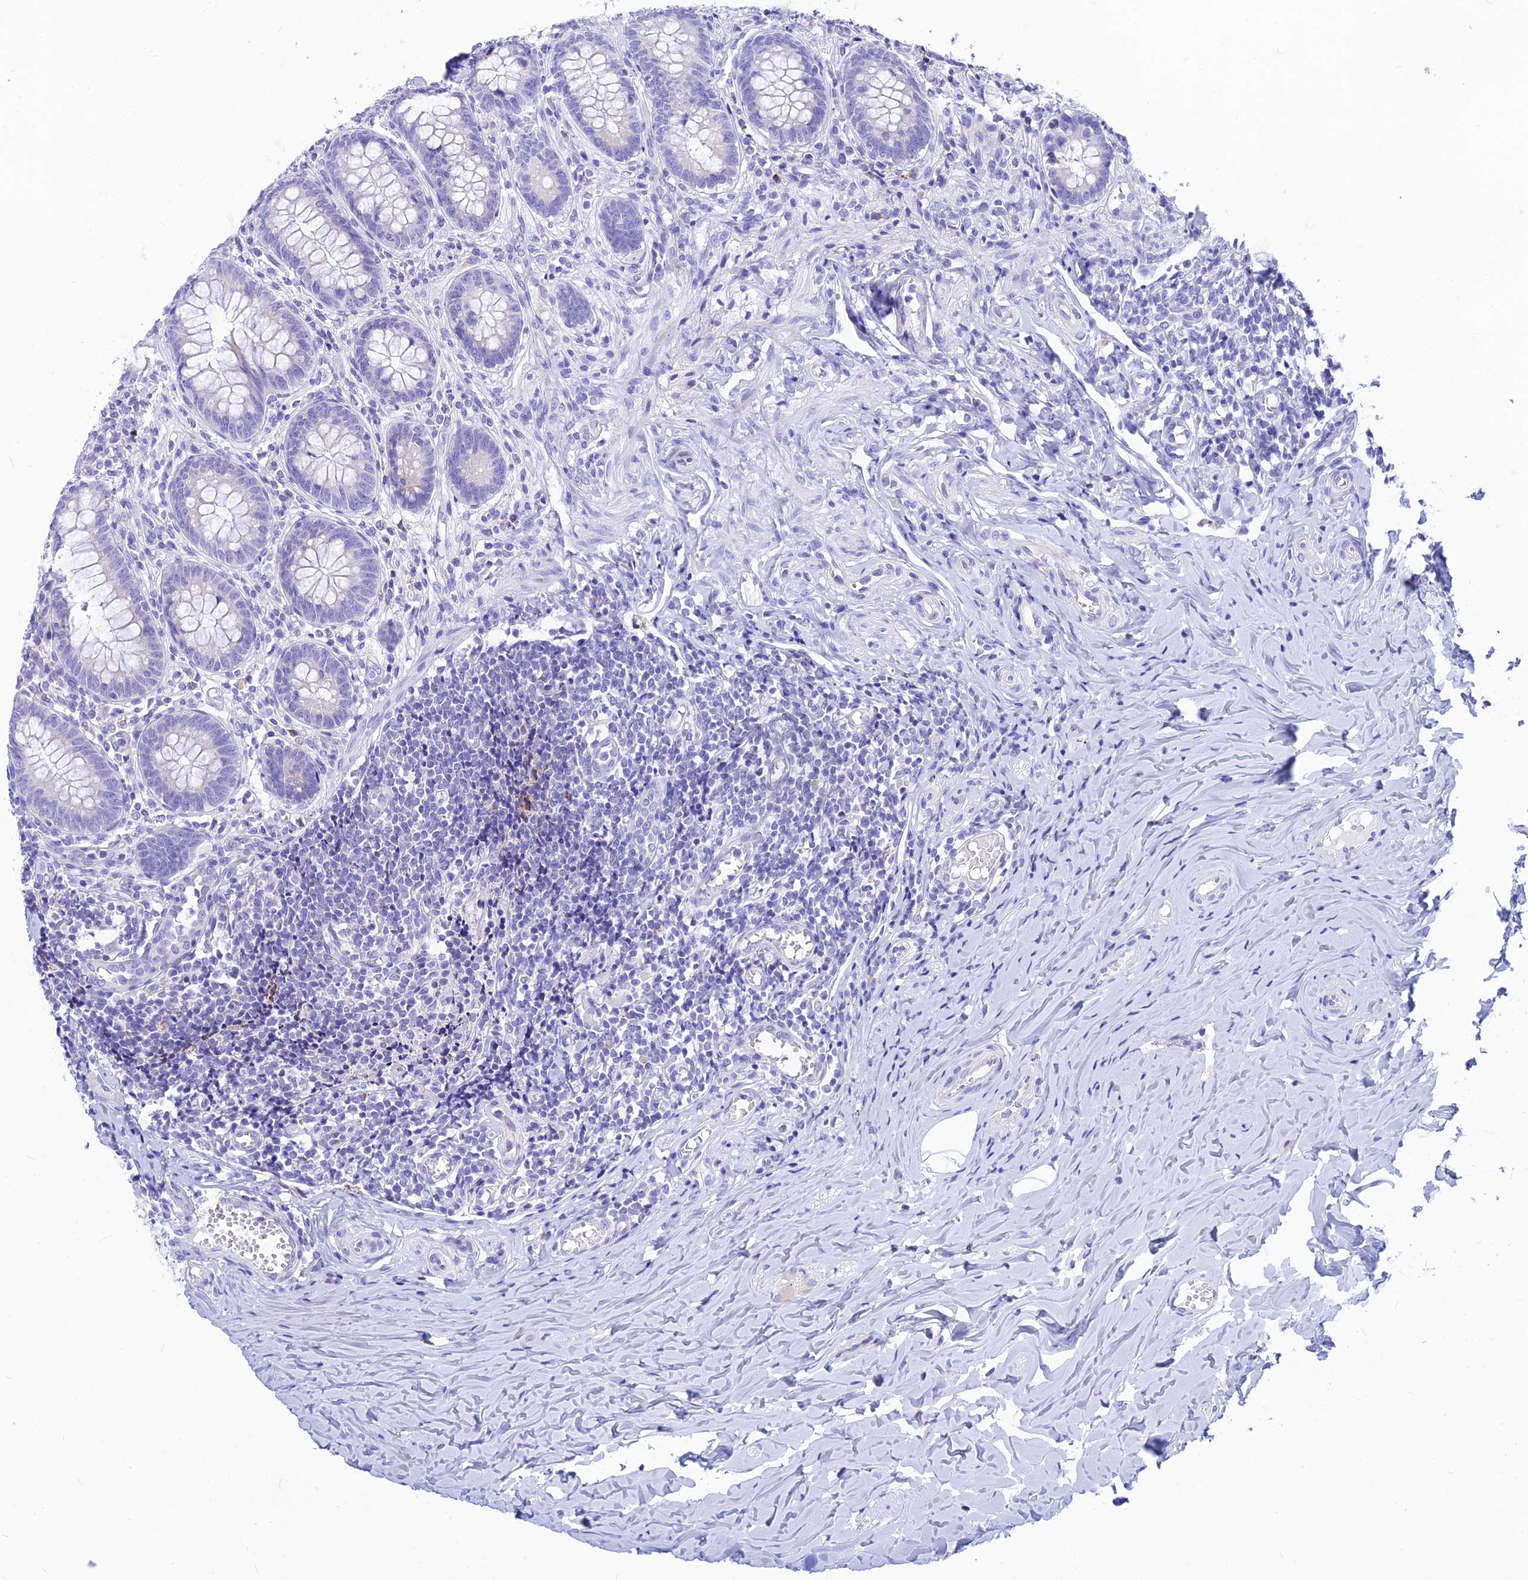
{"staining": {"intensity": "negative", "quantity": "none", "location": "none"}, "tissue": "appendix", "cell_type": "Glandular cells", "image_type": "normal", "snomed": [{"axis": "morphology", "description": "Normal tissue, NOS"}, {"axis": "topography", "description": "Appendix"}], "caption": "IHC photomicrograph of normal appendix: appendix stained with DAB reveals no significant protein positivity in glandular cells.", "gene": "CNOT6", "patient": {"sex": "female", "age": 33}}